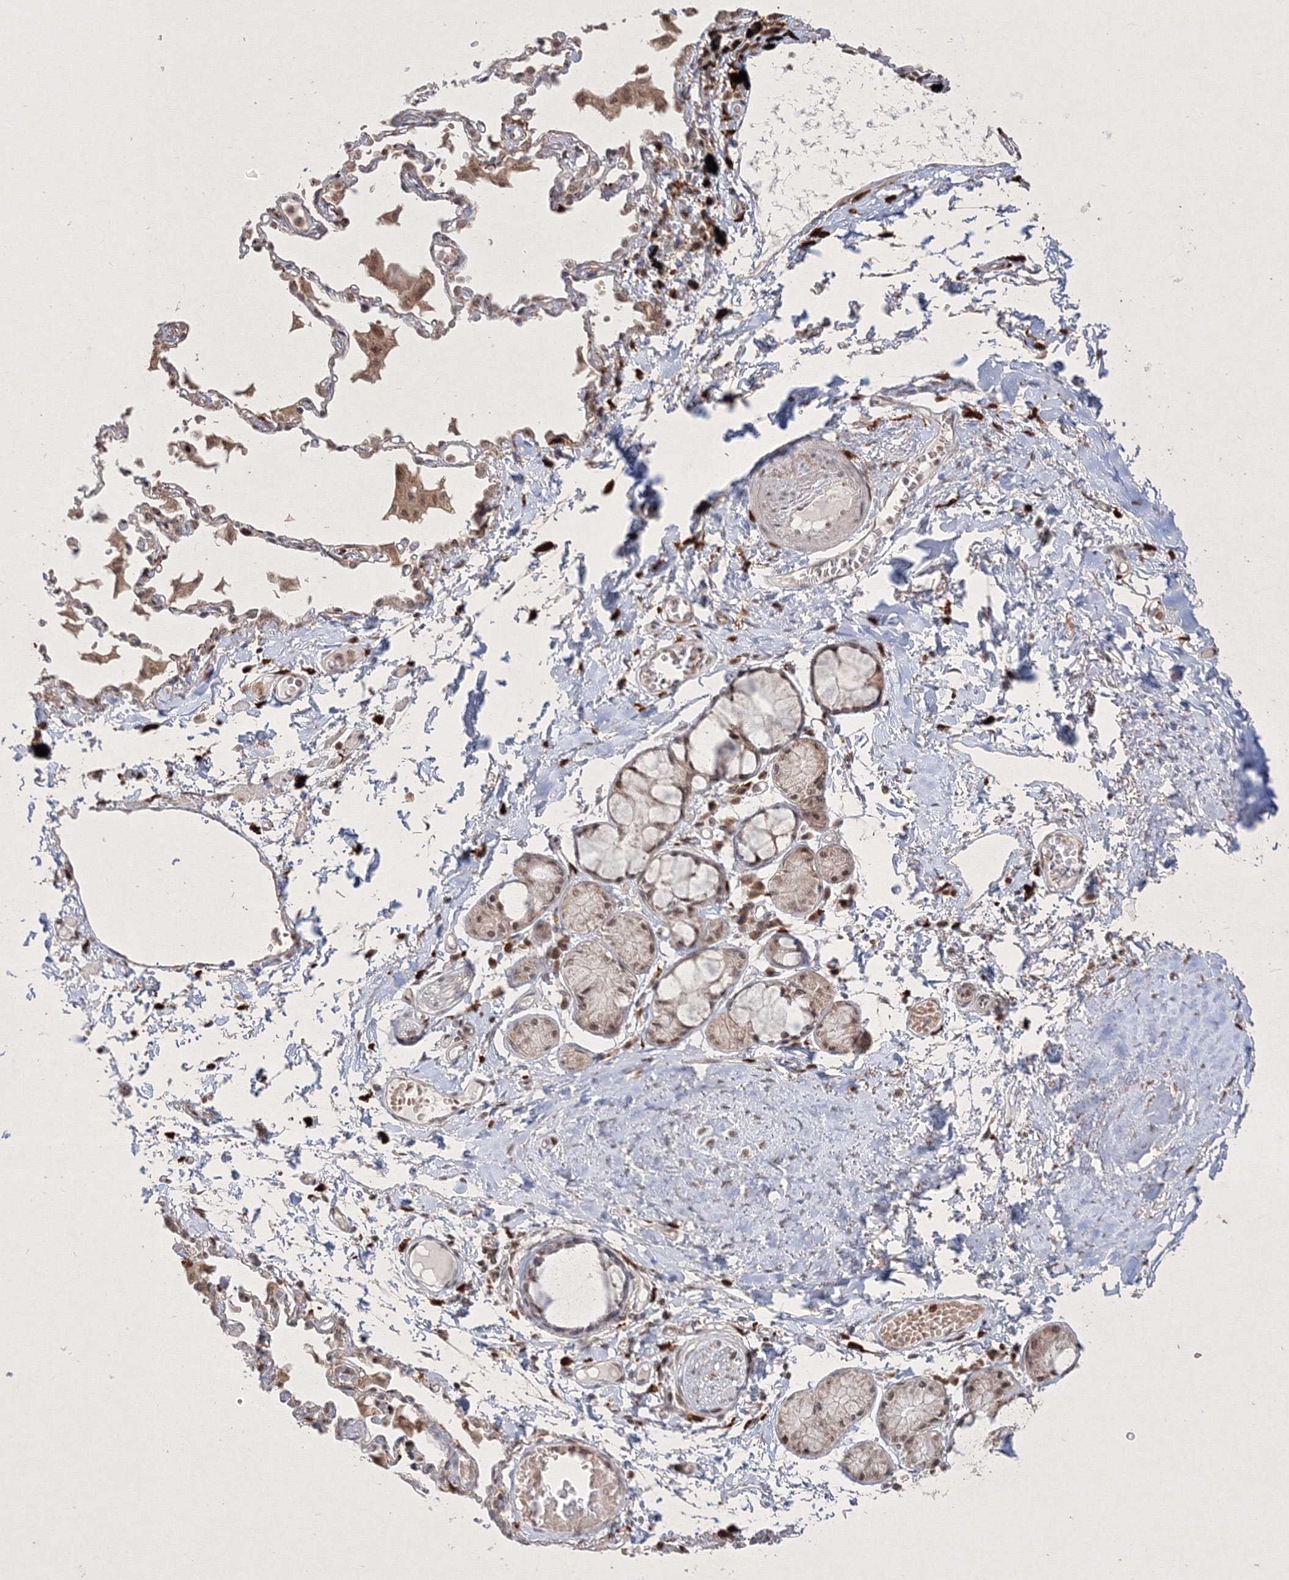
{"staining": {"intensity": "negative", "quantity": "none", "location": "none"}, "tissue": "adipose tissue", "cell_type": "Adipocytes", "image_type": "normal", "snomed": [{"axis": "morphology", "description": "Normal tissue, NOS"}, {"axis": "topography", "description": "Cartilage tissue"}, {"axis": "topography", "description": "Bronchus"}, {"axis": "topography", "description": "Lung"}, {"axis": "topography", "description": "Peripheral nerve tissue"}], "caption": "Adipocytes show no significant protein staining in normal adipose tissue. (DAB (3,3'-diaminobenzidine) IHC, high magnification).", "gene": "TAB1", "patient": {"sex": "female", "age": 49}}